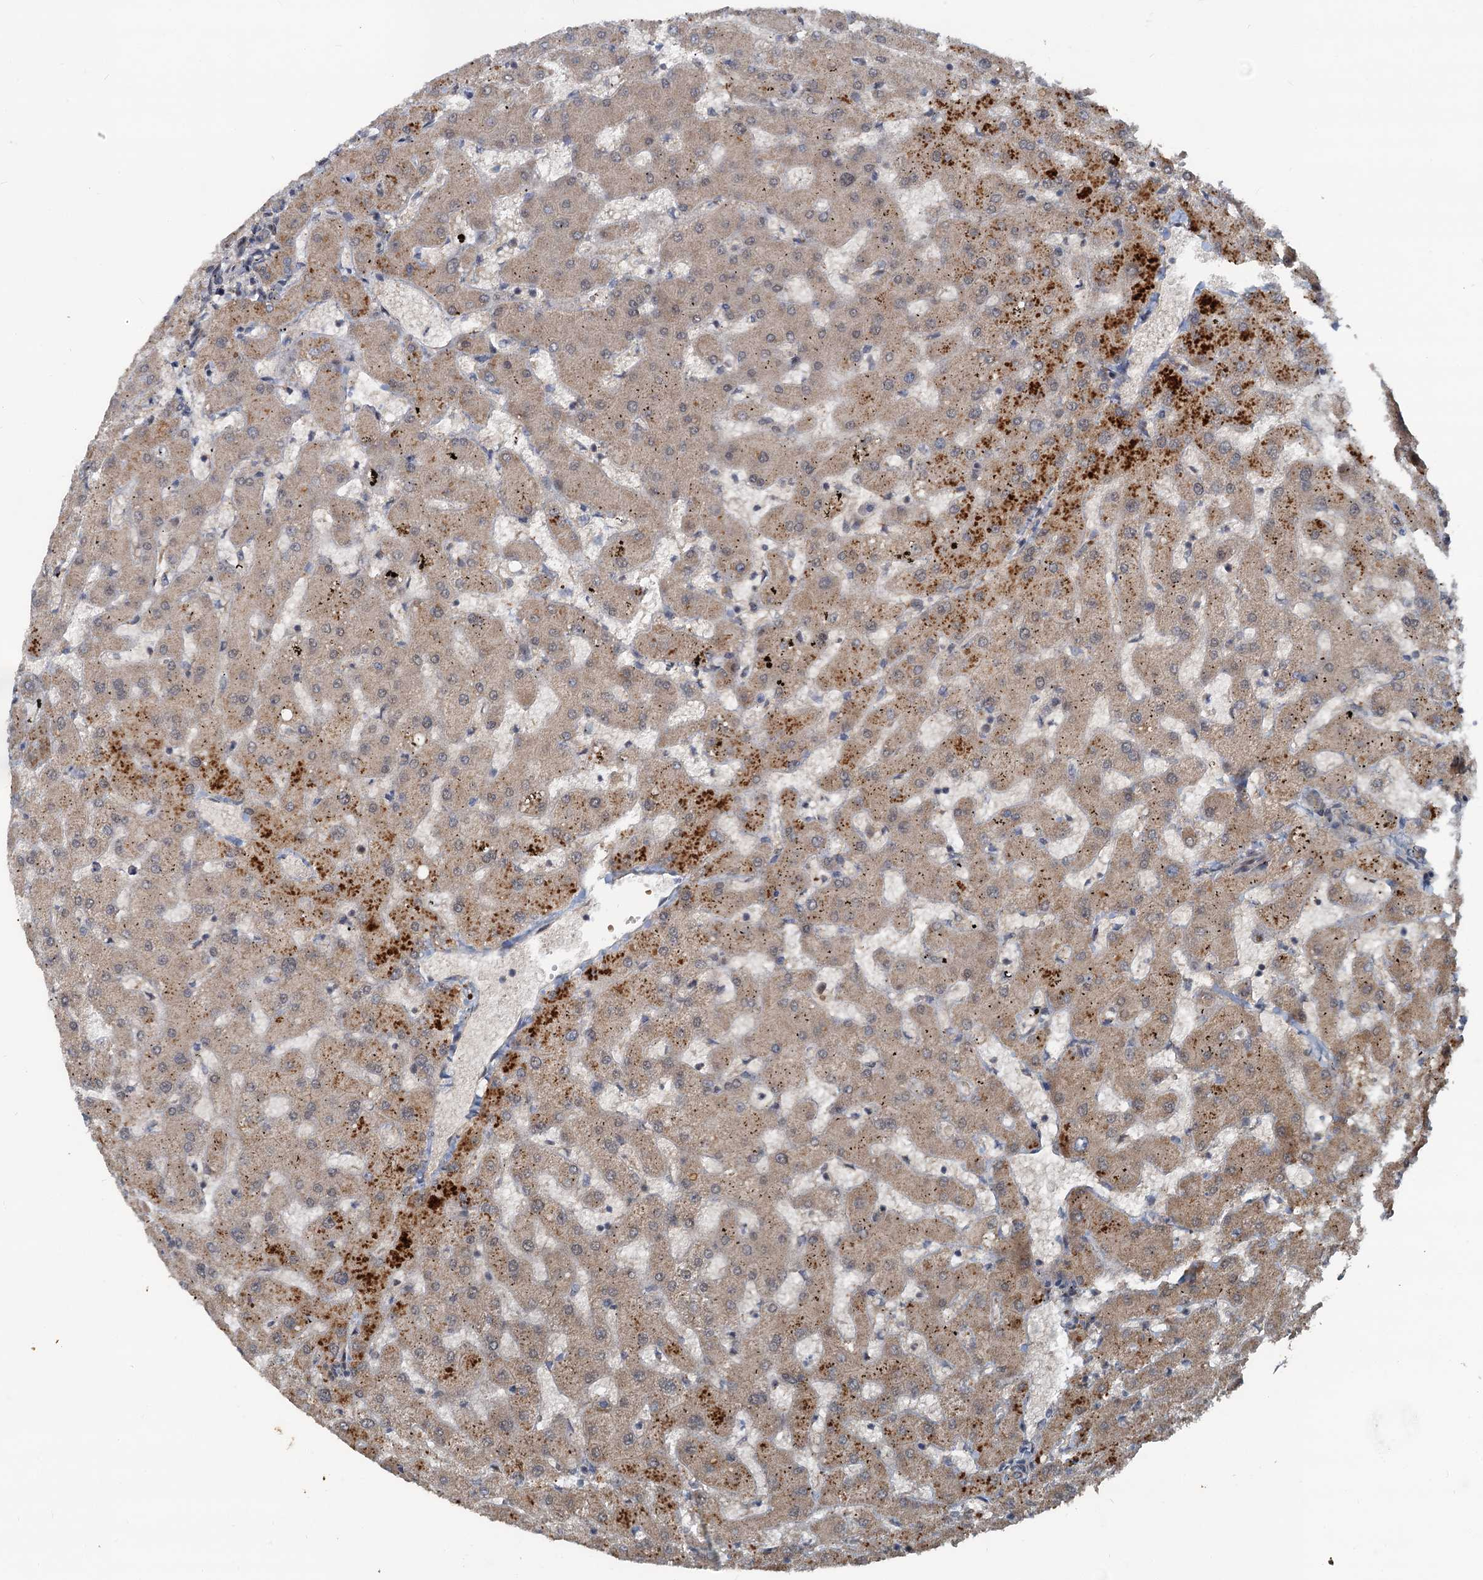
{"staining": {"intensity": "weak", "quantity": "25%-75%", "location": "cytoplasmic/membranous"}, "tissue": "liver", "cell_type": "Cholangiocytes", "image_type": "normal", "snomed": [{"axis": "morphology", "description": "Normal tissue, NOS"}, {"axis": "topography", "description": "Liver"}], "caption": "Liver stained with DAB (3,3'-diaminobenzidine) IHC demonstrates low levels of weak cytoplasmic/membranous staining in approximately 25%-75% of cholangiocytes. The staining is performed using DAB brown chromogen to label protein expression. The nuclei are counter-stained blue using hematoxylin.", "gene": "CEP68", "patient": {"sex": "female", "age": 63}}